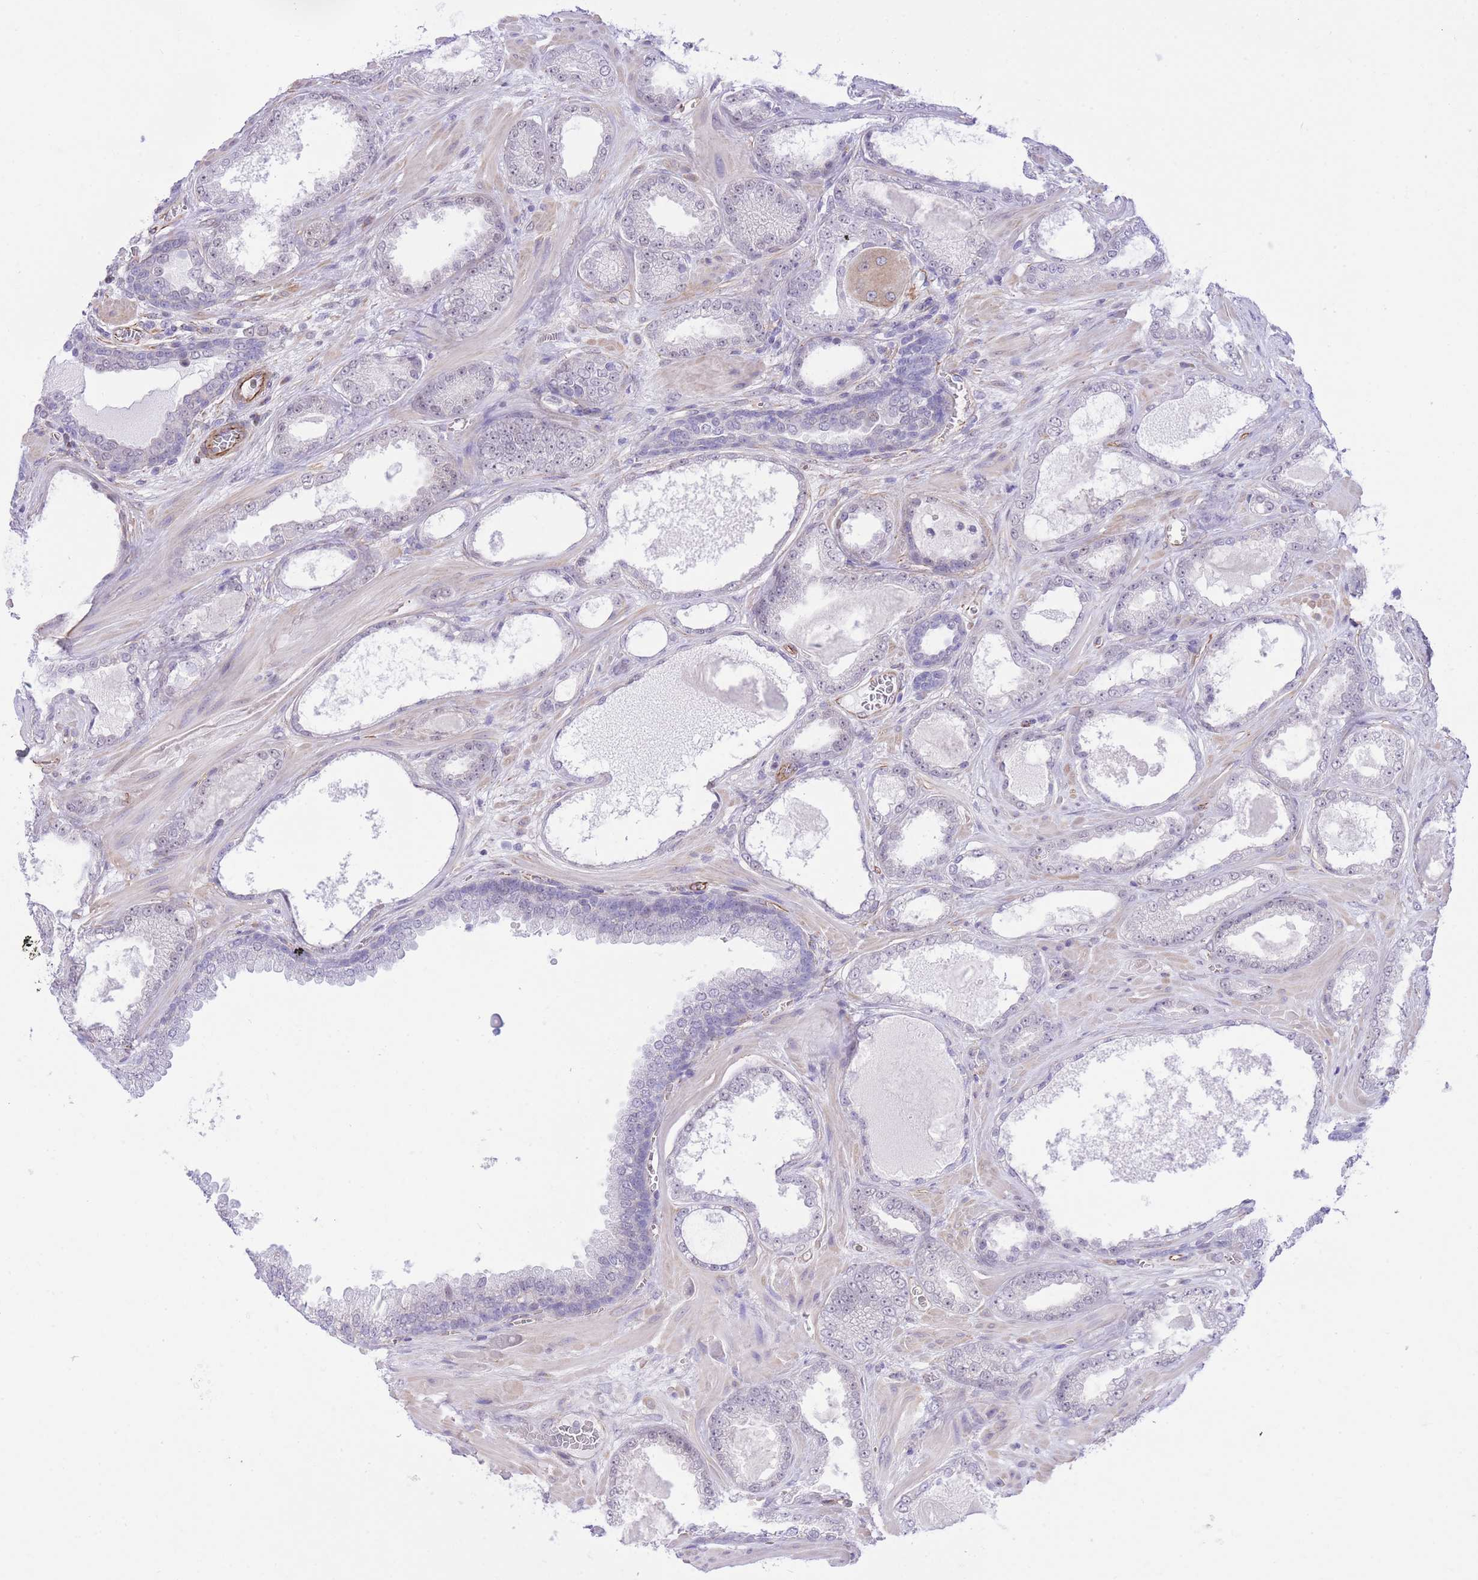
{"staining": {"intensity": "negative", "quantity": "none", "location": "none"}, "tissue": "prostate cancer", "cell_type": "Tumor cells", "image_type": "cancer", "snomed": [{"axis": "morphology", "description": "Adenocarcinoma, Low grade"}, {"axis": "topography", "description": "Prostate"}], "caption": "There is no significant expression in tumor cells of prostate cancer.", "gene": "PSG8", "patient": {"sex": "male", "age": 57}}